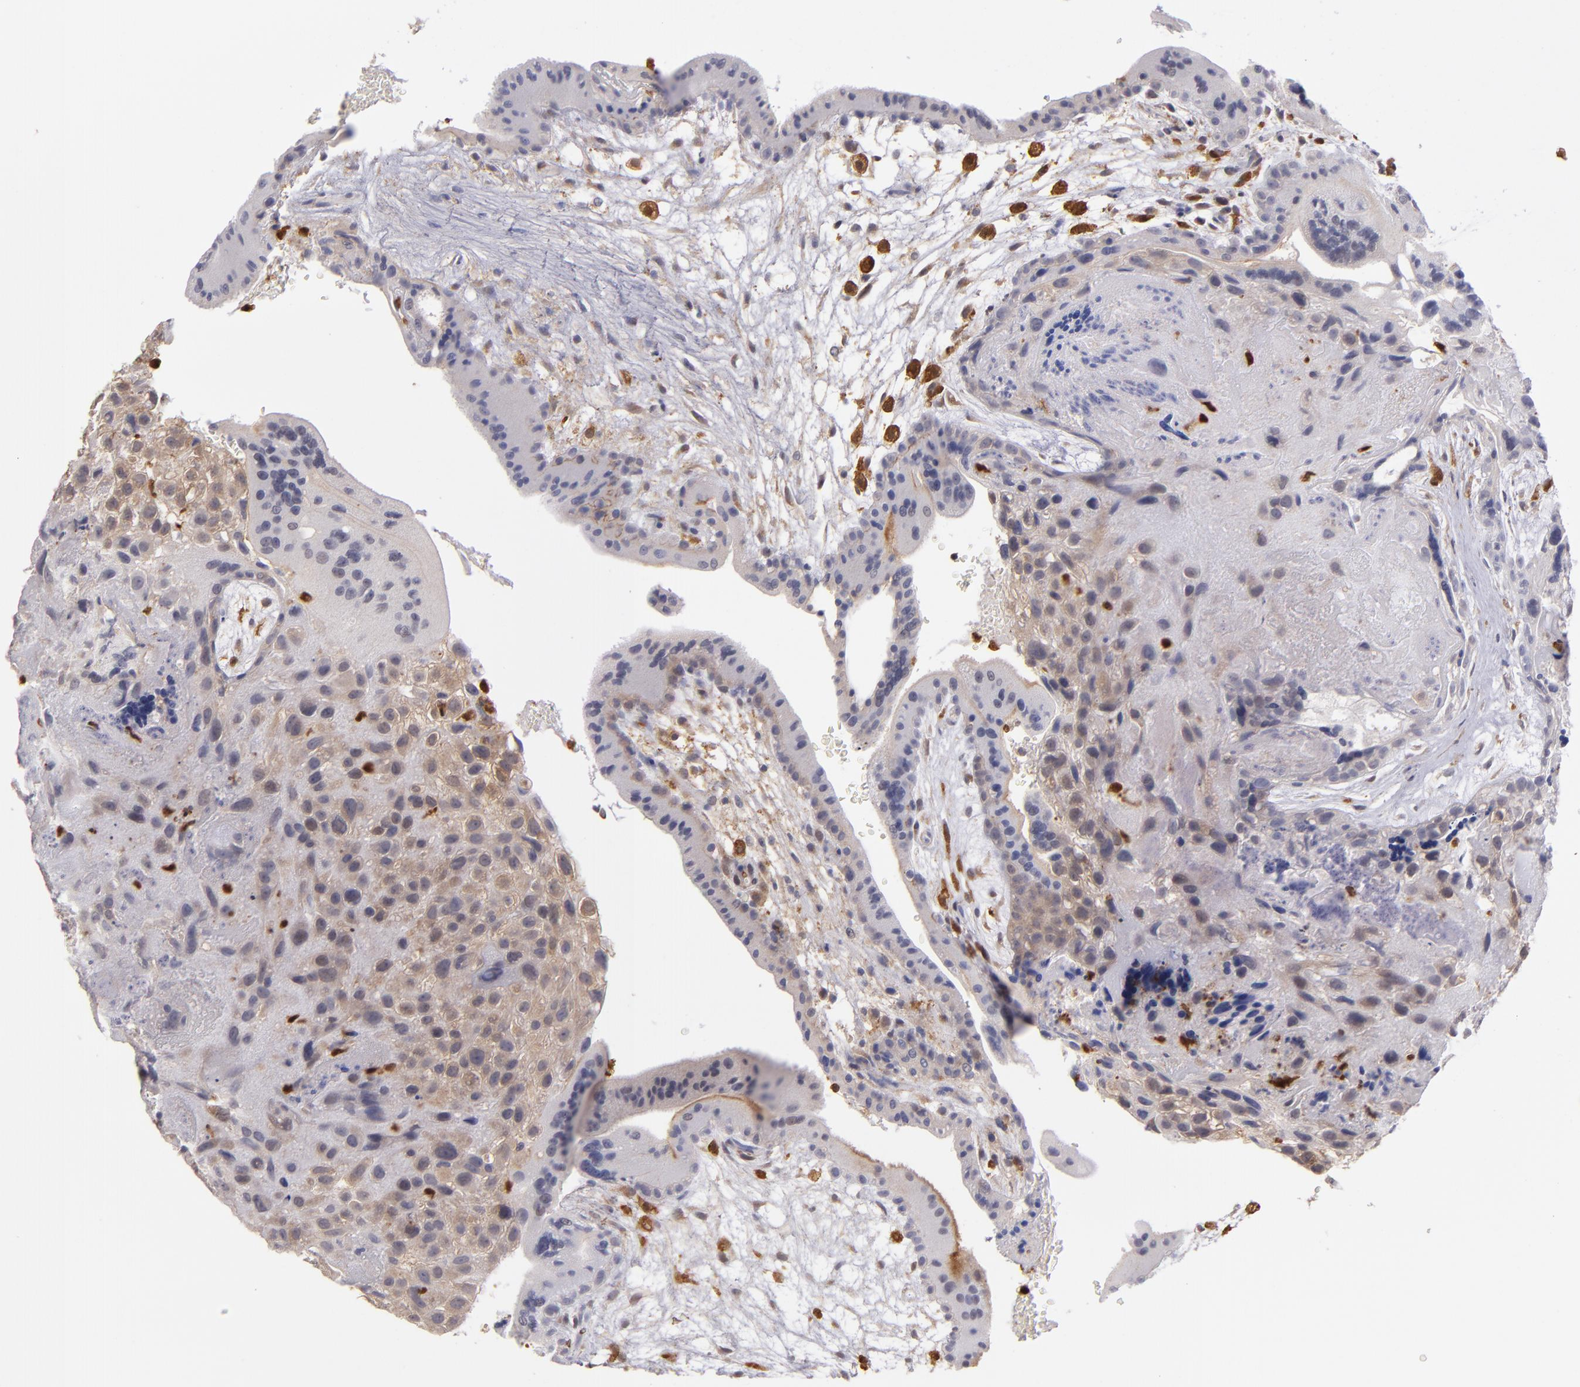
{"staining": {"intensity": "weak", "quantity": ">75%", "location": "cytoplasmic/membranous"}, "tissue": "placenta", "cell_type": "Decidual cells", "image_type": "normal", "snomed": [{"axis": "morphology", "description": "Normal tissue, NOS"}, {"axis": "topography", "description": "Placenta"}], "caption": "Immunohistochemistry of normal human placenta demonstrates low levels of weak cytoplasmic/membranous positivity in approximately >75% of decidual cells. (DAB (3,3'-diaminobenzidine) IHC, brown staining for protein, blue staining for nuclei).", "gene": "PRKCD", "patient": {"sex": "female", "age": 35}}